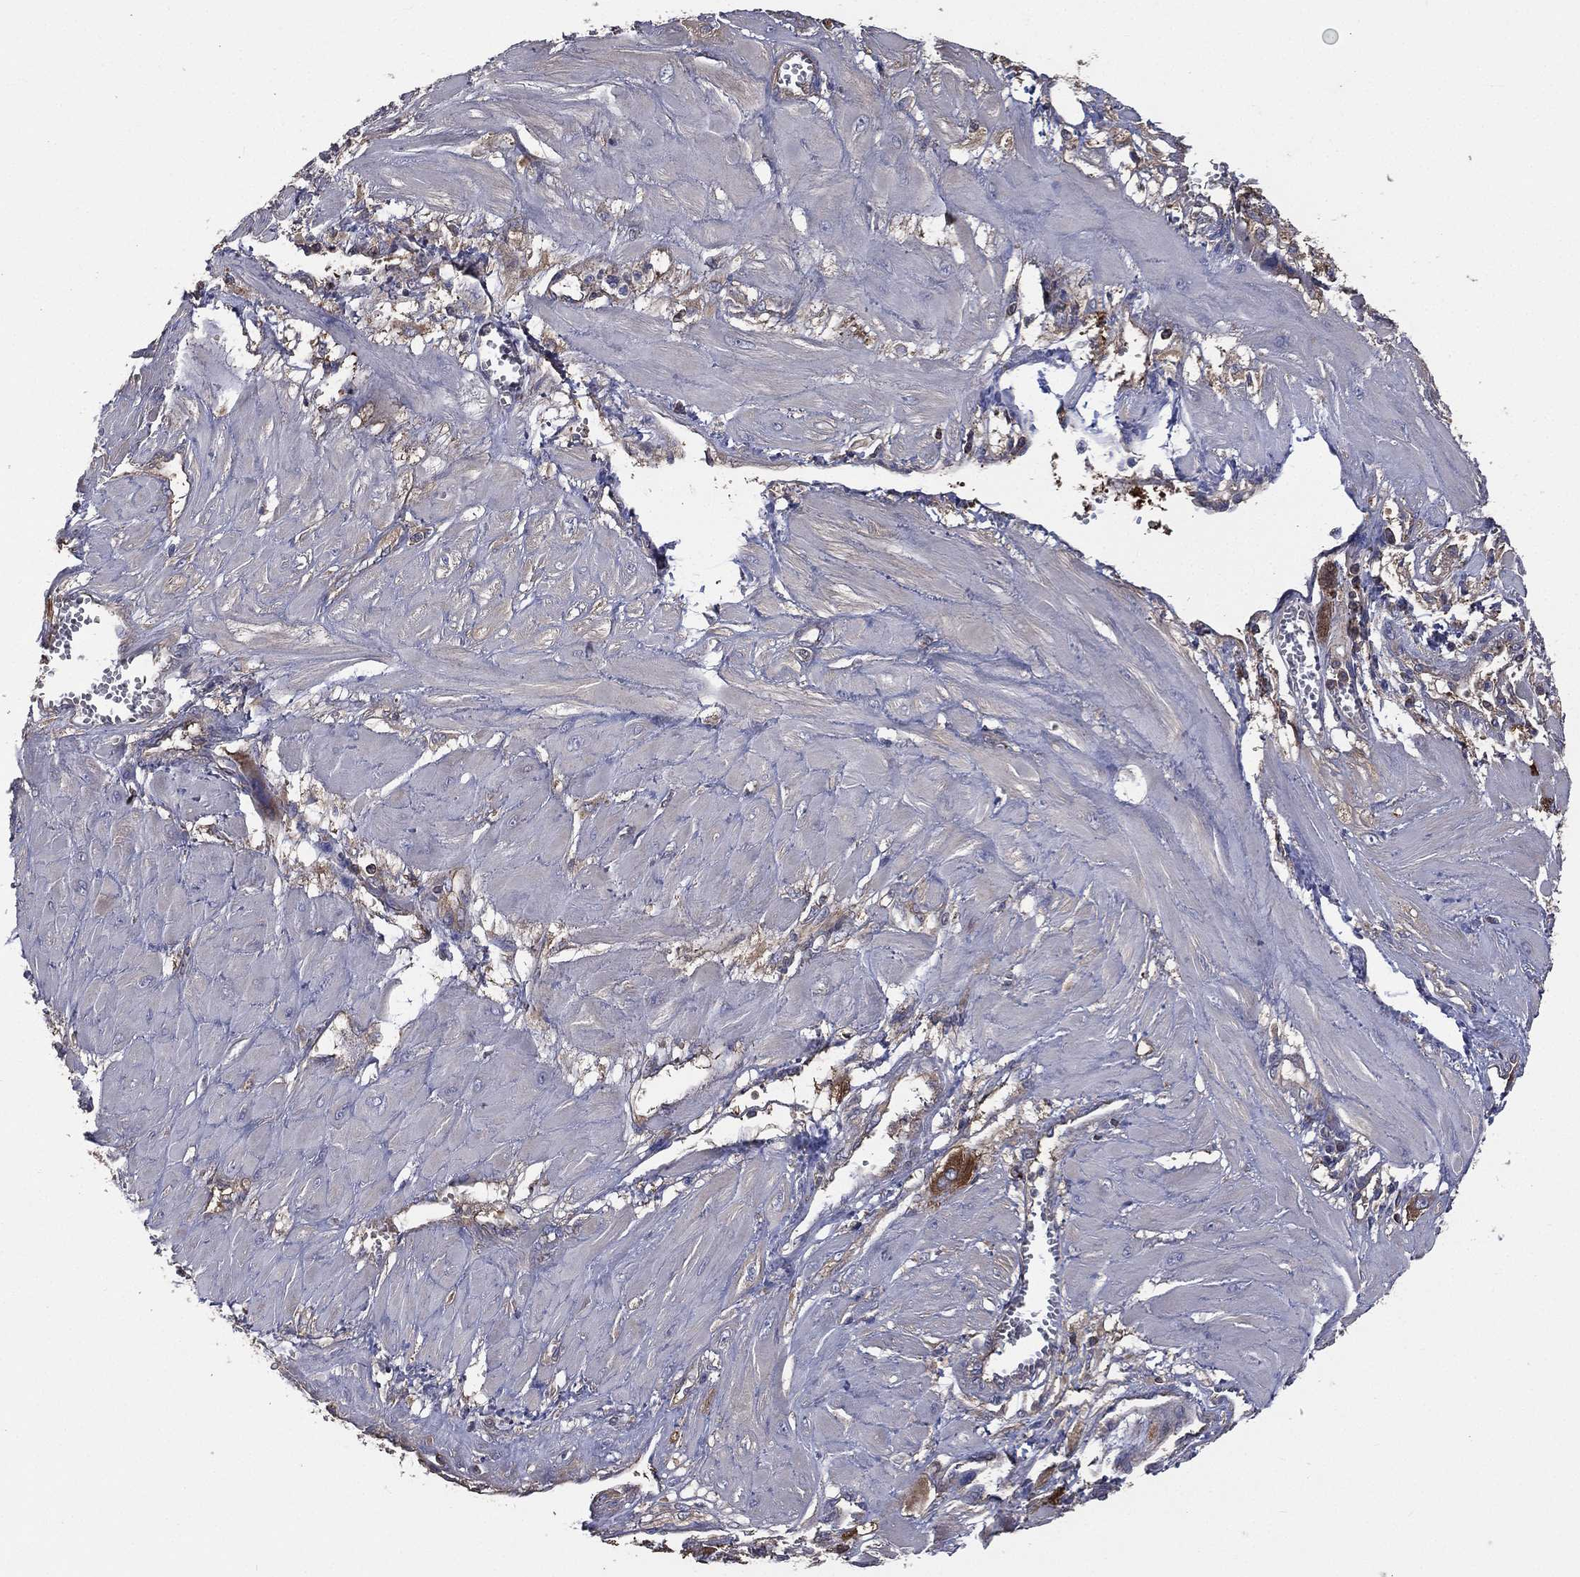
{"staining": {"intensity": "strong", "quantity": ">75%", "location": "cytoplasmic/membranous"}, "tissue": "cervical cancer", "cell_type": "Tumor cells", "image_type": "cancer", "snomed": [{"axis": "morphology", "description": "Squamous cell carcinoma, NOS"}, {"axis": "topography", "description": "Cervix"}], "caption": "A high amount of strong cytoplasmic/membranous staining is identified in about >75% of tumor cells in squamous cell carcinoma (cervical) tissue. The staining is performed using DAB (3,3'-diaminobenzidine) brown chromogen to label protein expression. The nuclei are counter-stained blue using hematoxylin.", "gene": "SARS1", "patient": {"sex": "female", "age": 34}}